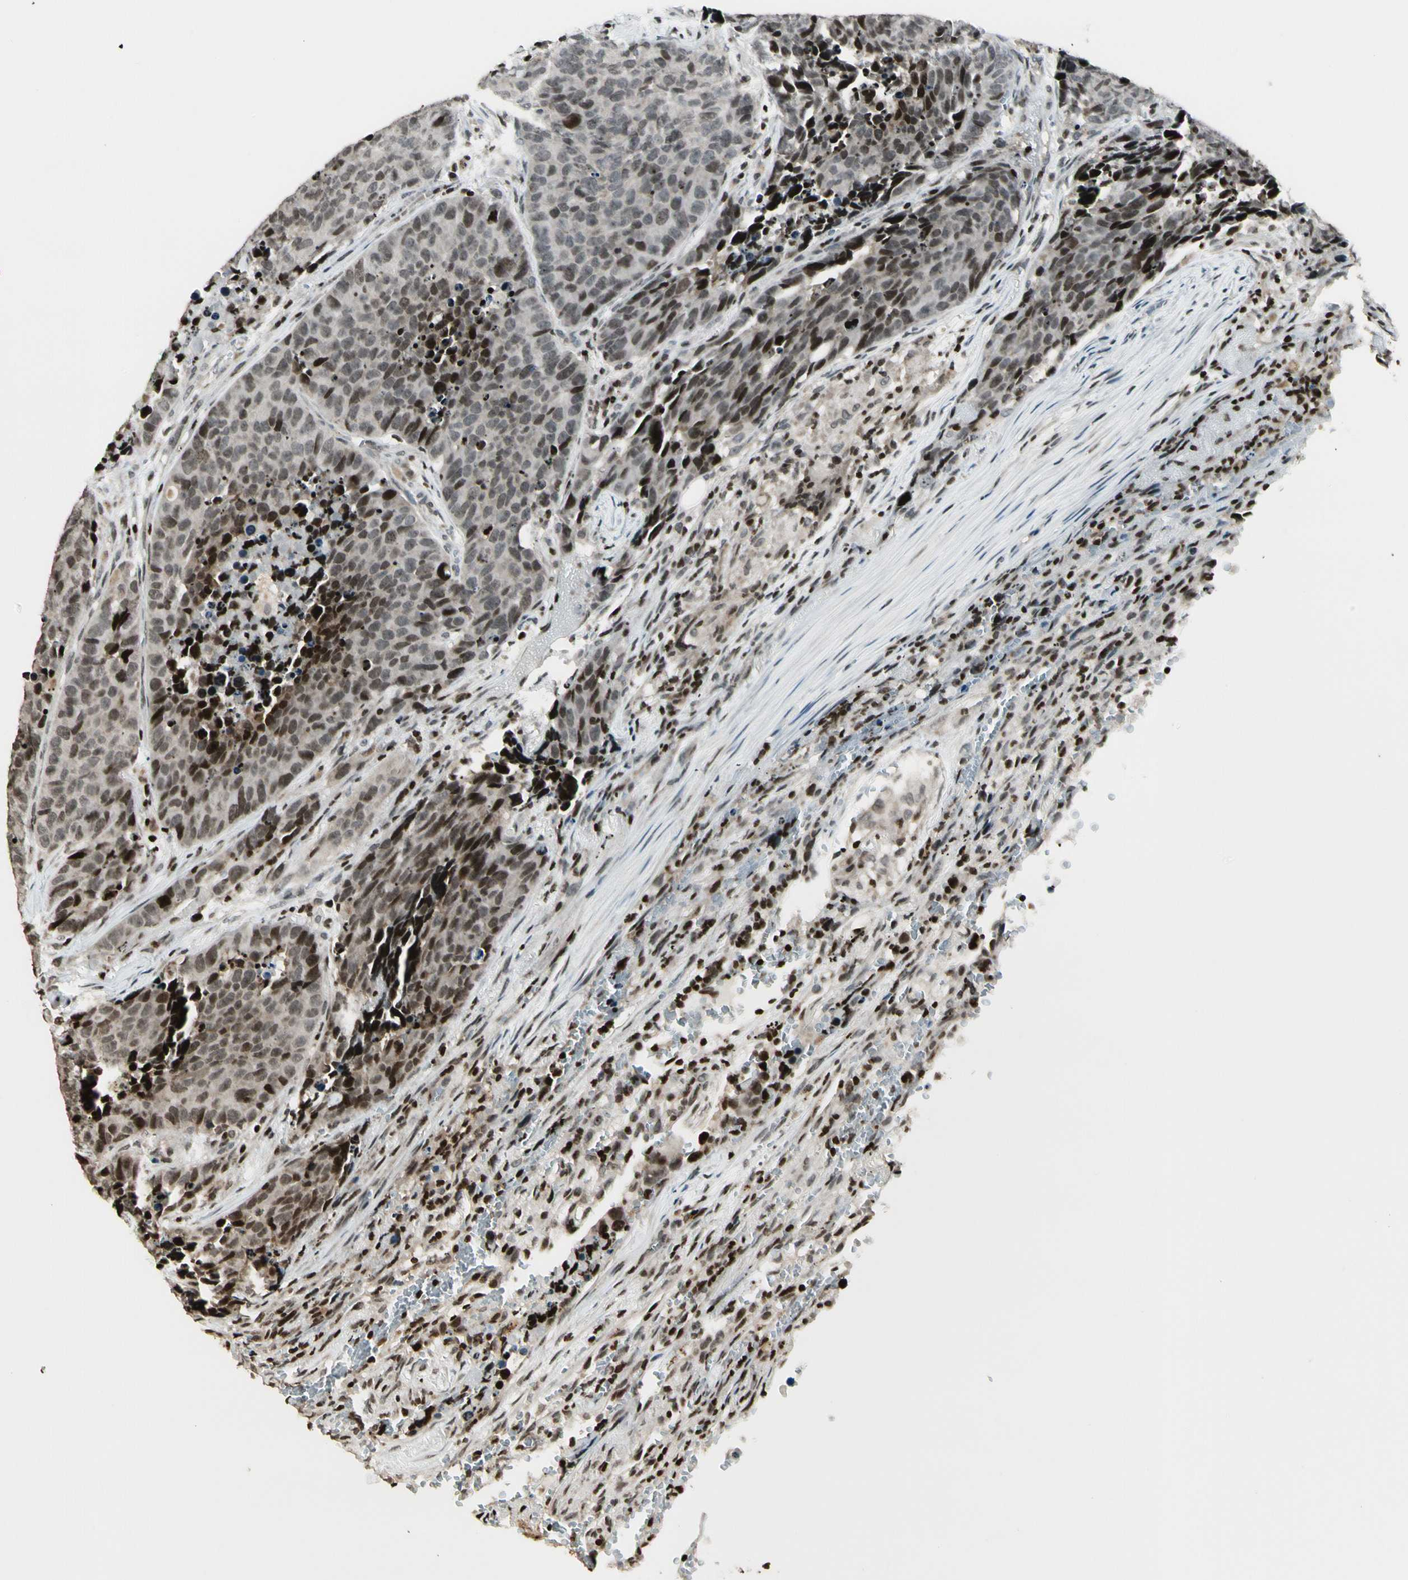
{"staining": {"intensity": "strong", "quantity": "<25%", "location": "nuclear"}, "tissue": "carcinoid", "cell_type": "Tumor cells", "image_type": "cancer", "snomed": [{"axis": "morphology", "description": "Carcinoid, malignant, NOS"}, {"axis": "topography", "description": "Lung"}], "caption": "This is an image of immunohistochemistry staining of carcinoid (malignant), which shows strong positivity in the nuclear of tumor cells.", "gene": "TSHZ3", "patient": {"sex": "male", "age": 60}}